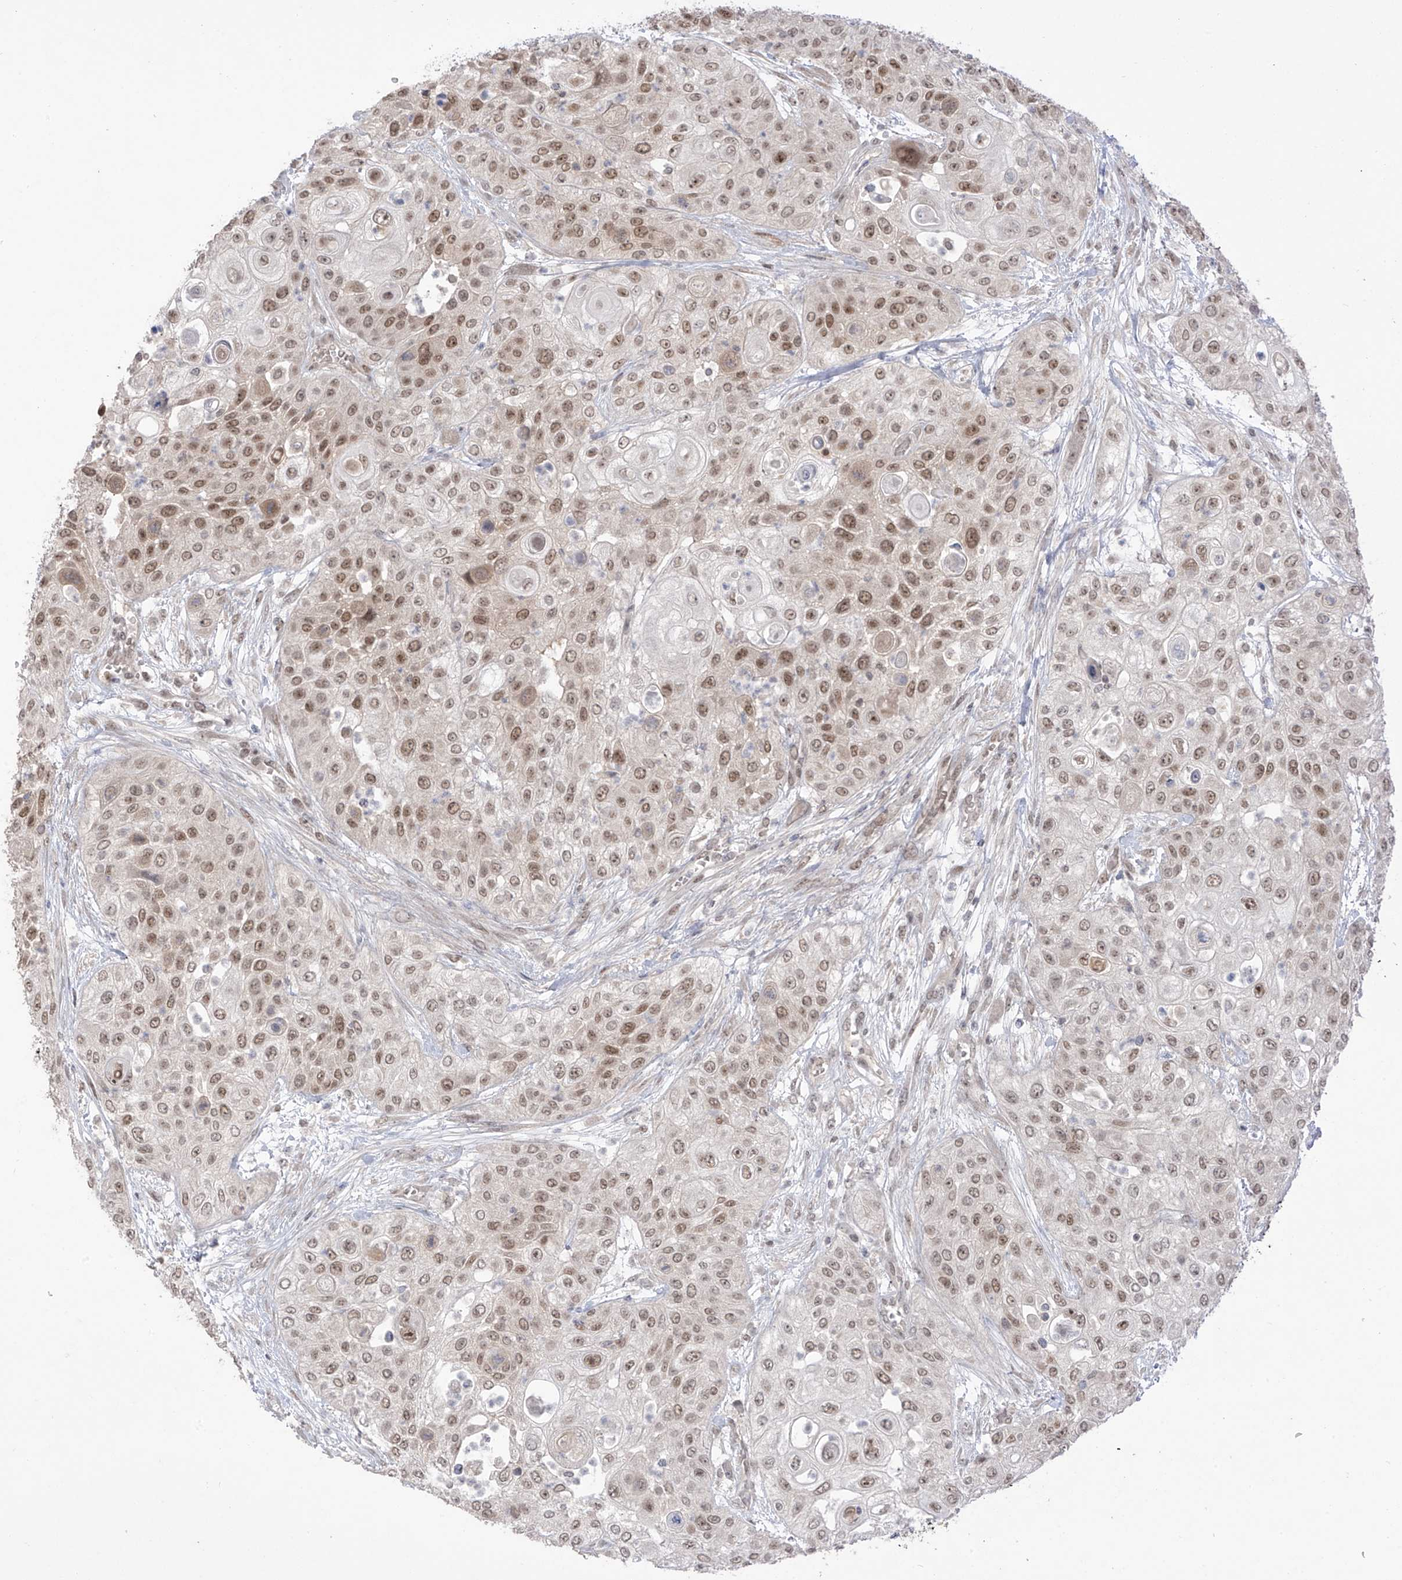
{"staining": {"intensity": "moderate", "quantity": ">75%", "location": "nuclear"}, "tissue": "urothelial cancer", "cell_type": "Tumor cells", "image_type": "cancer", "snomed": [{"axis": "morphology", "description": "Urothelial carcinoma, High grade"}, {"axis": "topography", "description": "Urinary bladder"}], "caption": "Urothelial carcinoma (high-grade) tissue exhibits moderate nuclear expression in approximately >75% of tumor cells, visualized by immunohistochemistry. (brown staining indicates protein expression, while blue staining denotes nuclei).", "gene": "OGT", "patient": {"sex": "female", "age": 79}}